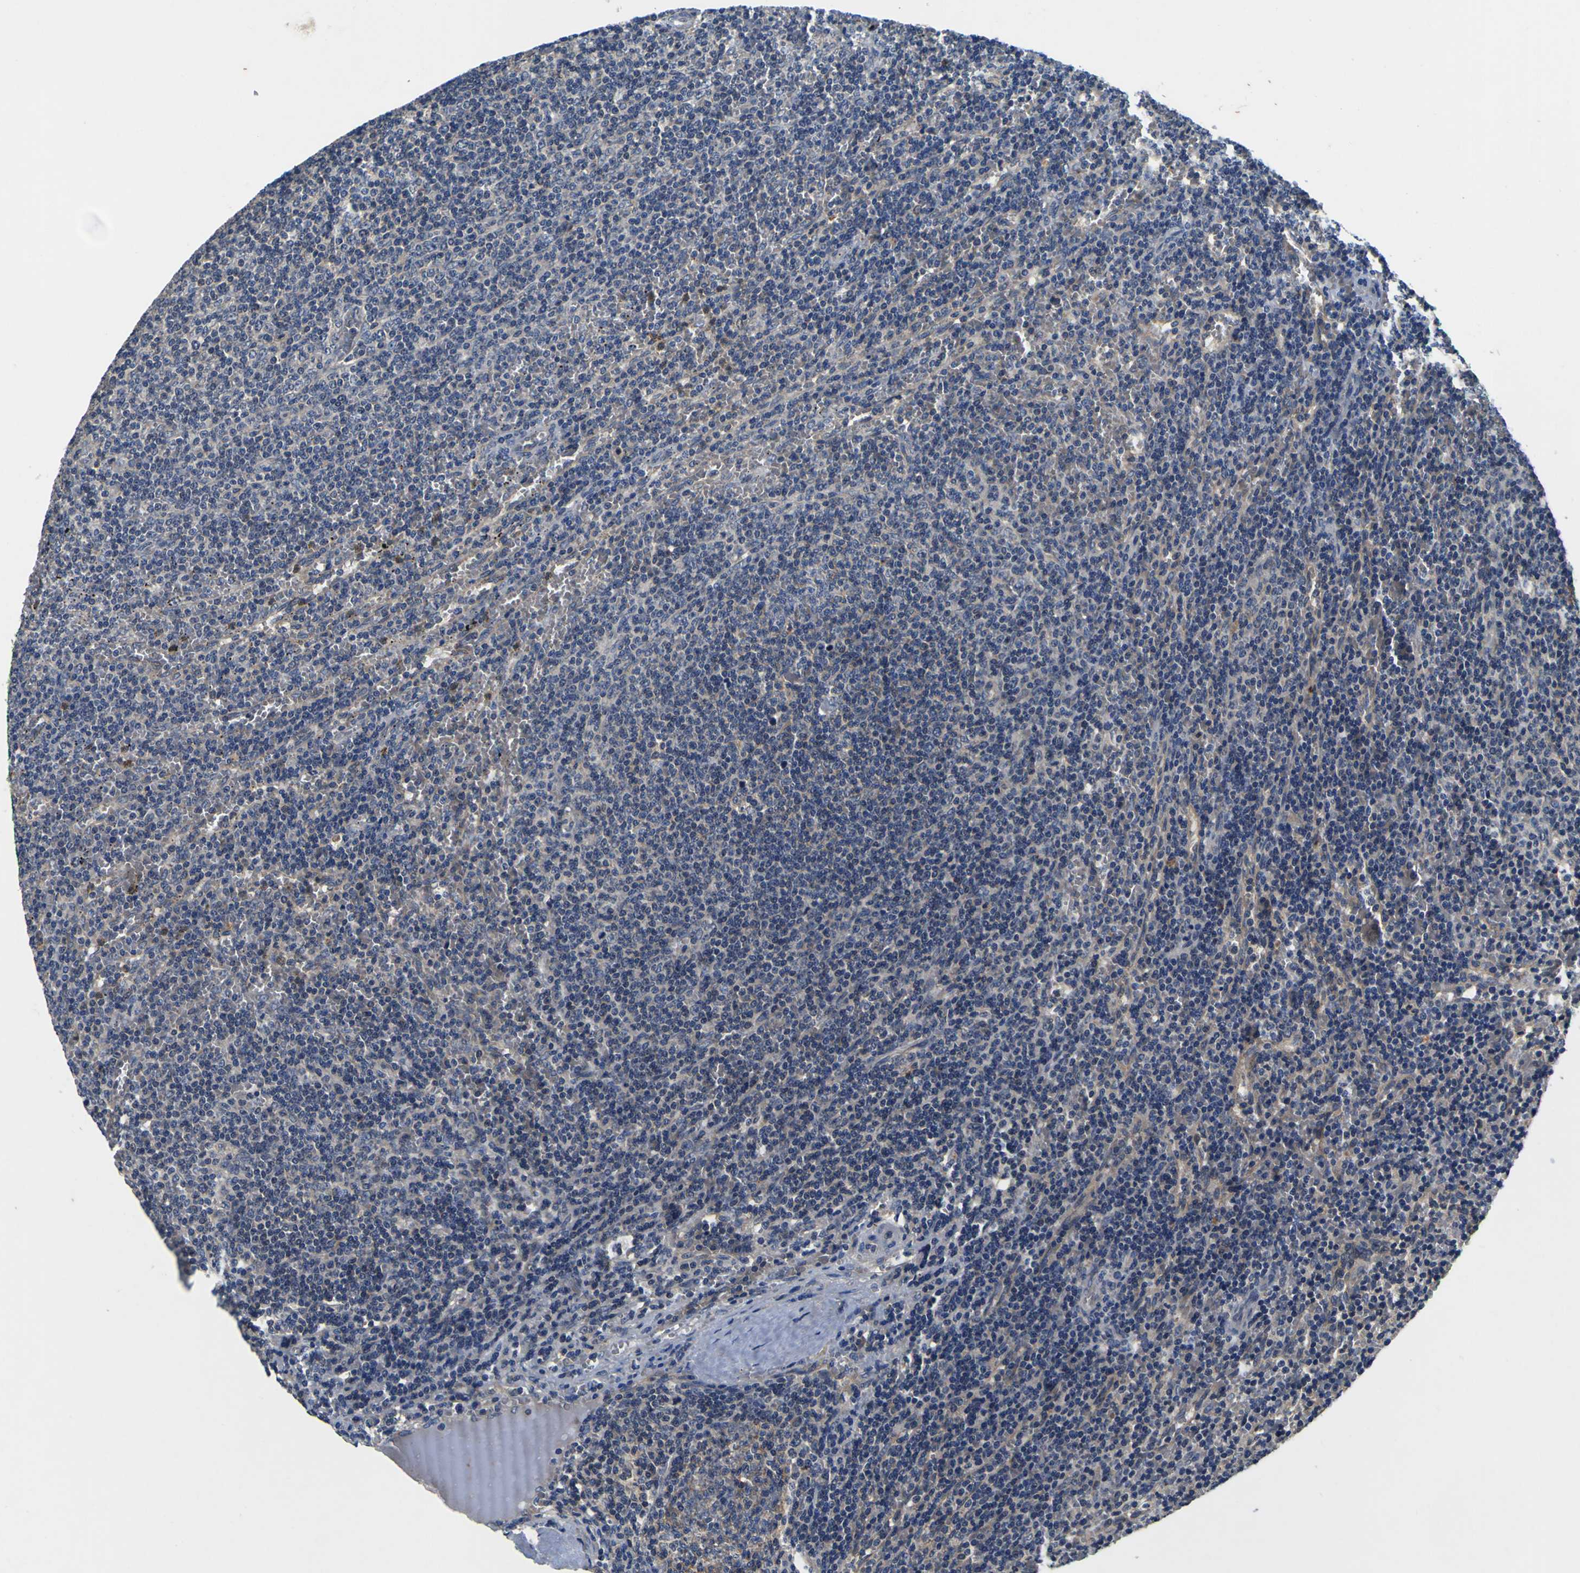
{"staining": {"intensity": "negative", "quantity": "none", "location": "none"}, "tissue": "lymphoma", "cell_type": "Tumor cells", "image_type": "cancer", "snomed": [{"axis": "morphology", "description": "Malignant lymphoma, non-Hodgkin's type, Low grade"}, {"axis": "topography", "description": "Spleen"}], "caption": "This is an IHC image of low-grade malignant lymphoma, non-Hodgkin's type. There is no positivity in tumor cells.", "gene": "EPHB4", "patient": {"sex": "female", "age": 50}}